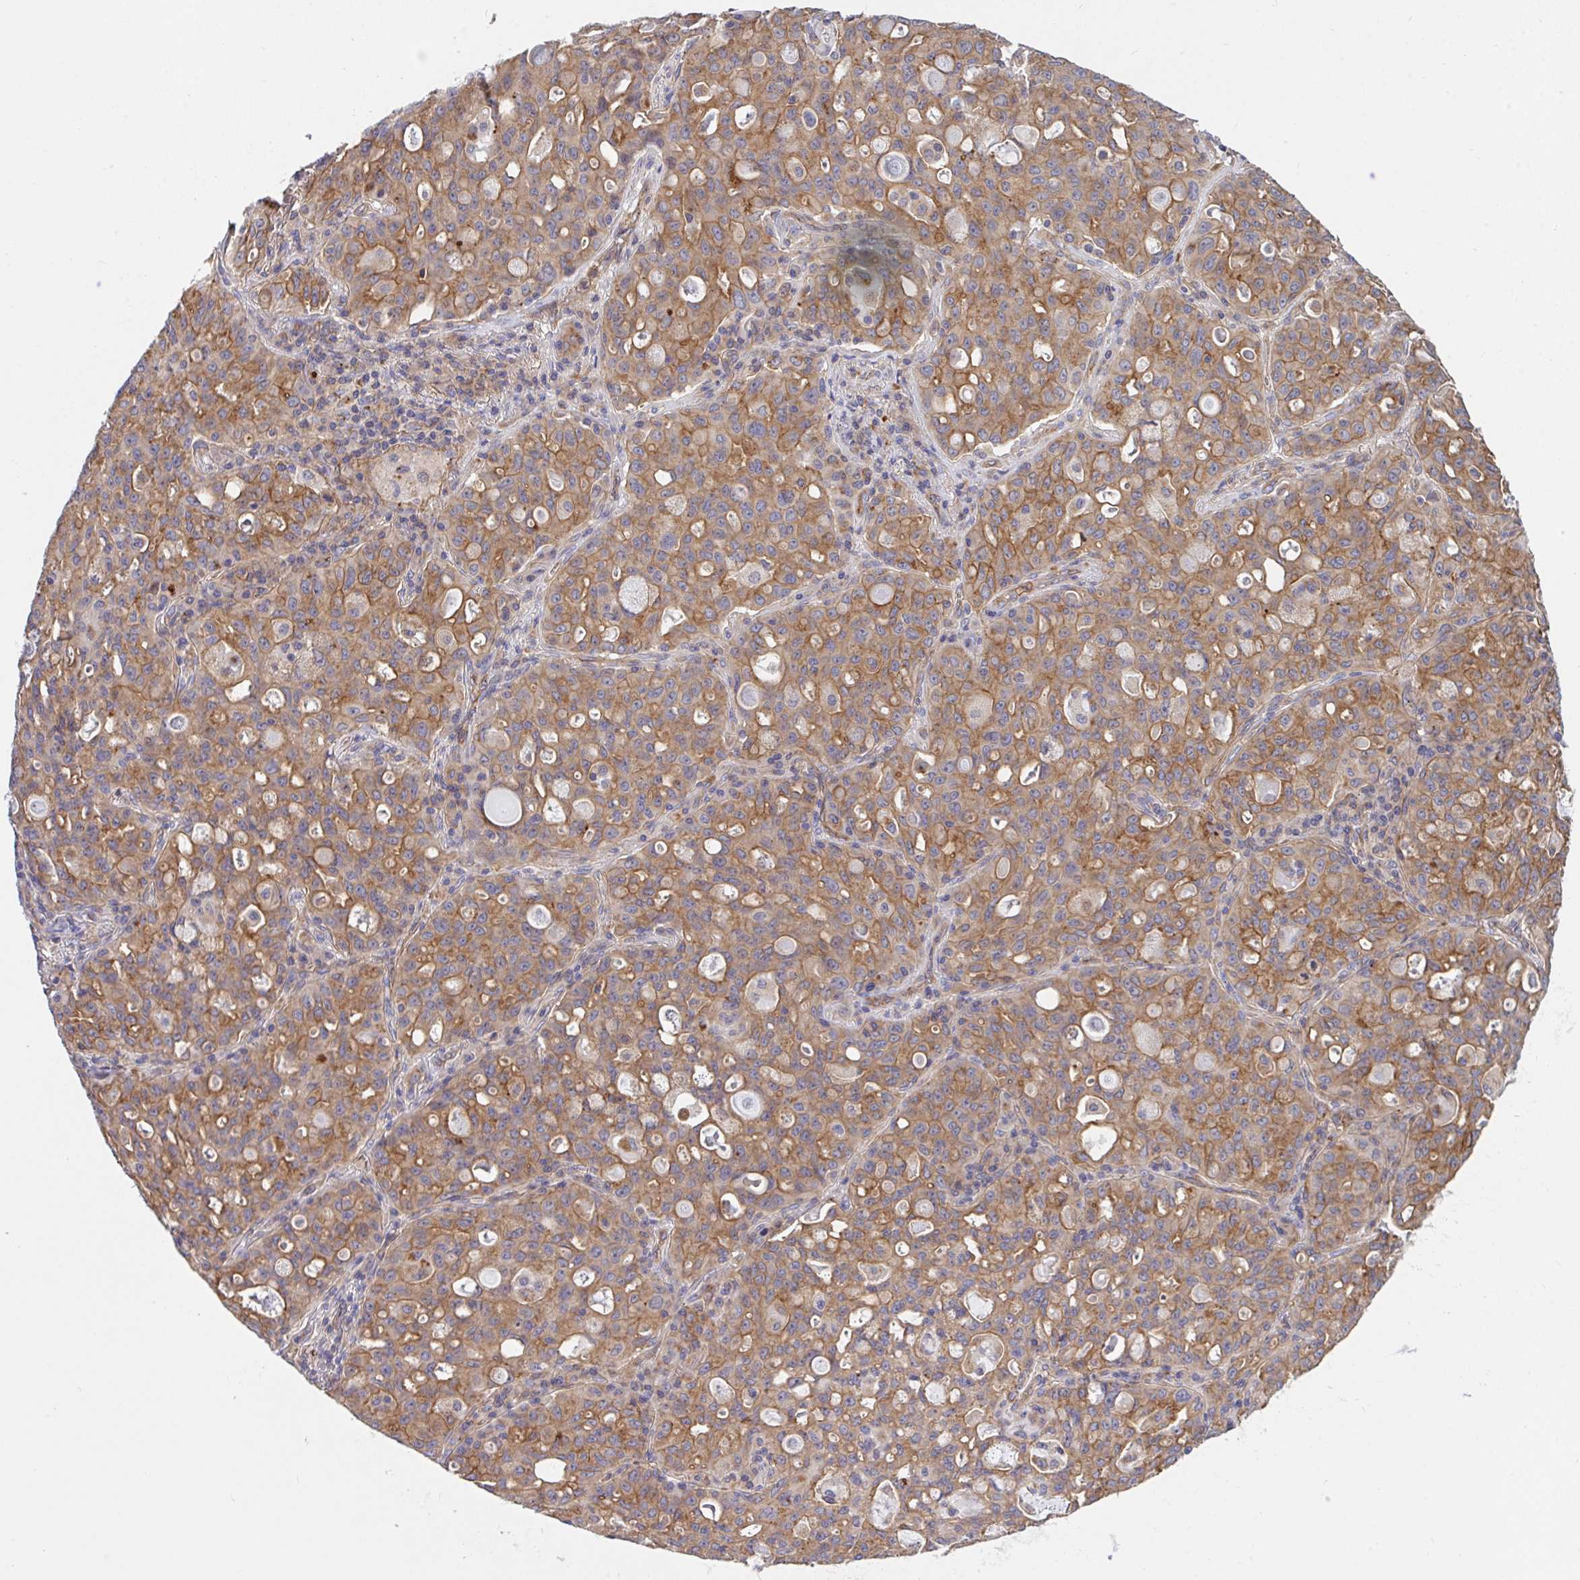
{"staining": {"intensity": "moderate", "quantity": "25%-75%", "location": "cytoplasmic/membranous"}, "tissue": "lung cancer", "cell_type": "Tumor cells", "image_type": "cancer", "snomed": [{"axis": "morphology", "description": "Adenocarcinoma, NOS"}, {"axis": "topography", "description": "Lung"}], "caption": "Protein staining of lung cancer tissue demonstrates moderate cytoplasmic/membranous positivity in approximately 25%-75% of tumor cells.", "gene": "C4orf36", "patient": {"sex": "female", "age": 44}}